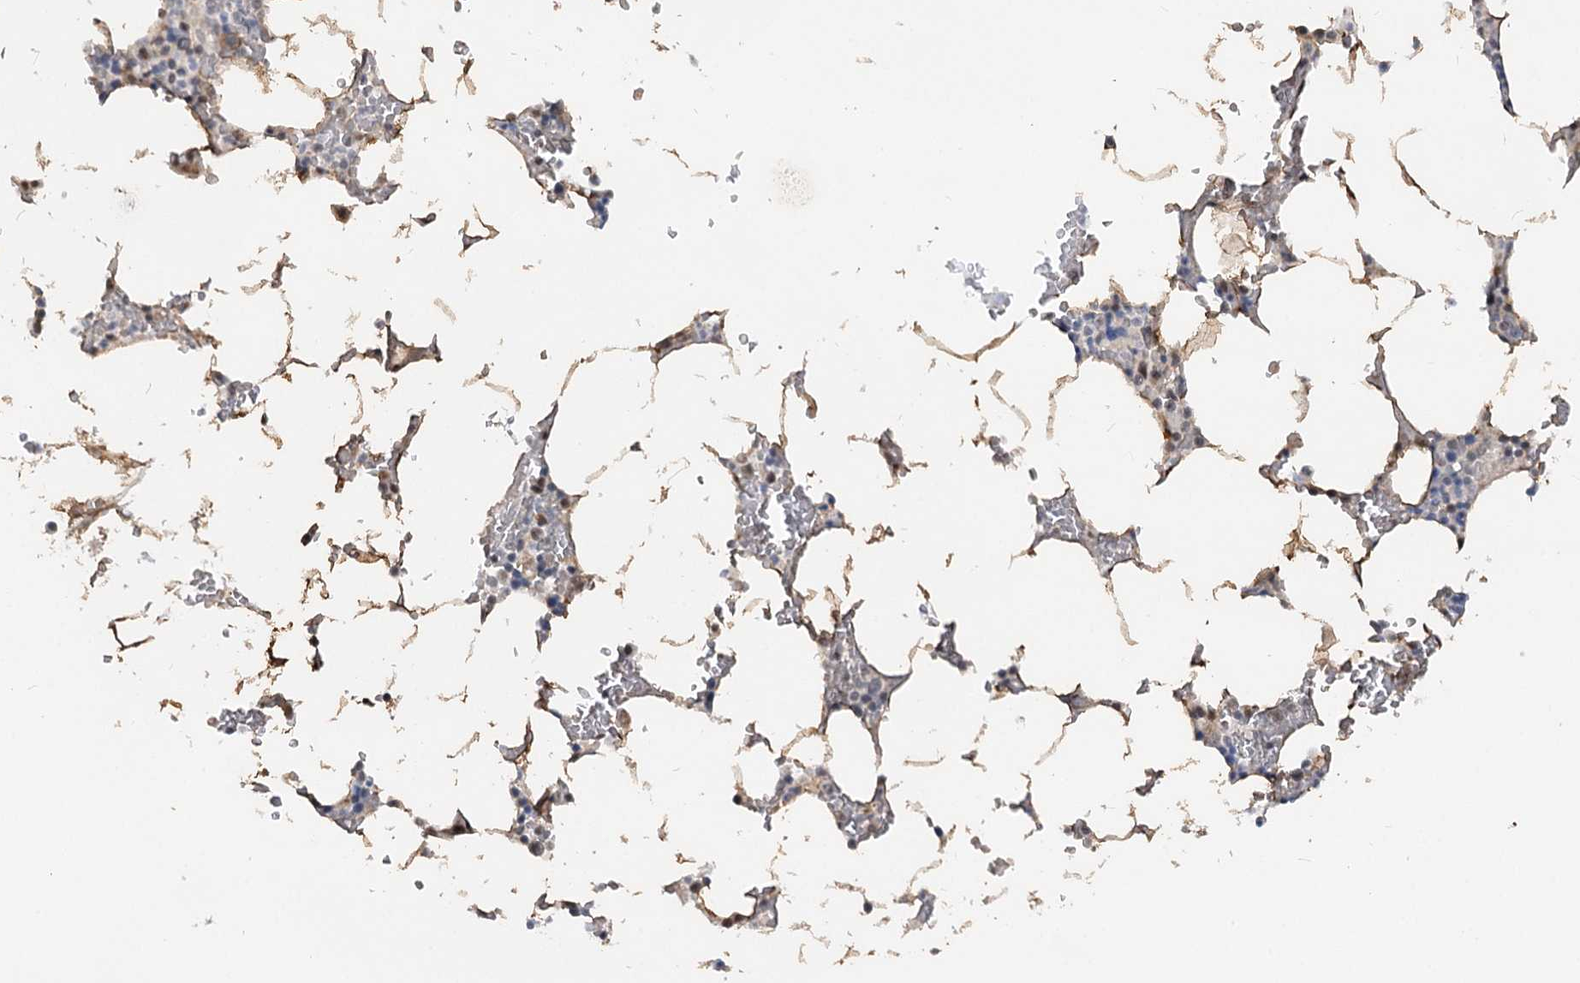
{"staining": {"intensity": "moderate", "quantity": "<25%", "location": "cytoplasmic/membranous"}, "tissue": "bone marrow", "cell_type": "Hematopoietic cells", "image_type": "normal", "snomed": [{"axis": "morphology", "description": "Normal tissue, NOS"}, {"axis": "topography", "description": "Bone marrow"}], "caption": "Bone marrow stained for a protein exhibits moderate cytoplasmic/membranous positivity in hematopoietic cells. The protein of interest is stained brown, and the nuclei are stained in blue (DAB IHC with brightfield microscopy, high magnification).", "gene": "GNL3L", "patient": {"sex": "male", "age": 70}}